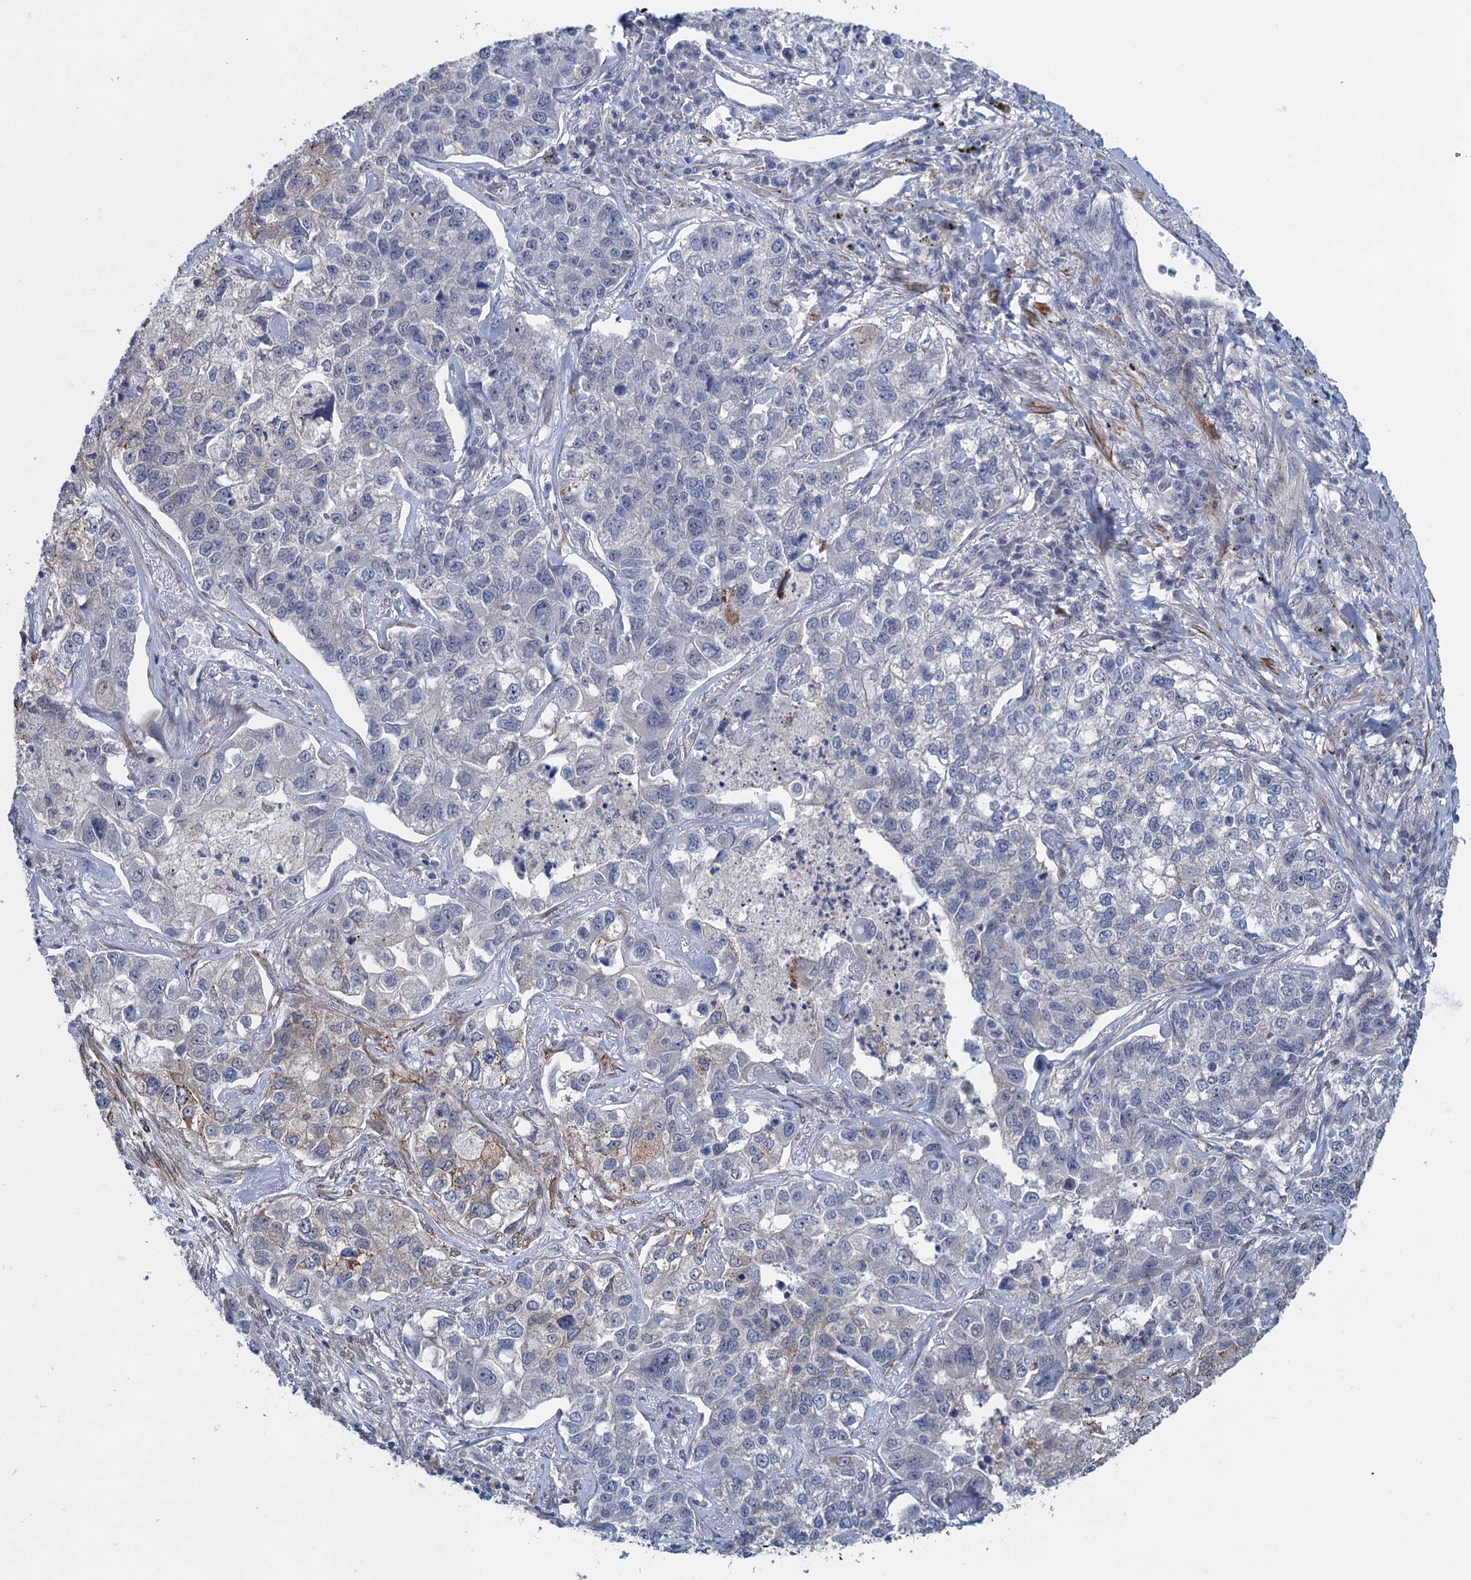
{"staining": {"intensity": "negative", "quantity": "none", "location": "none"}, "tissue": "lung cancer", "cell_type": "Tumor cells", "image_type": "cancer", "snomed": [{"axis": "morphology", "description": "Adenocarcinoma, NOS"}, {"axis": "topography", "description": "Lung"}], "caption": "The immunohistochemistry histopathology image has no significant staining in tumor cells of lung cancer (adenocarcinoma) tissue. (Immunohistochemistry, brightfield microscopy, high magnification).", "gene": "MYO16", "patient": {"sex": "male", "age": 49}}